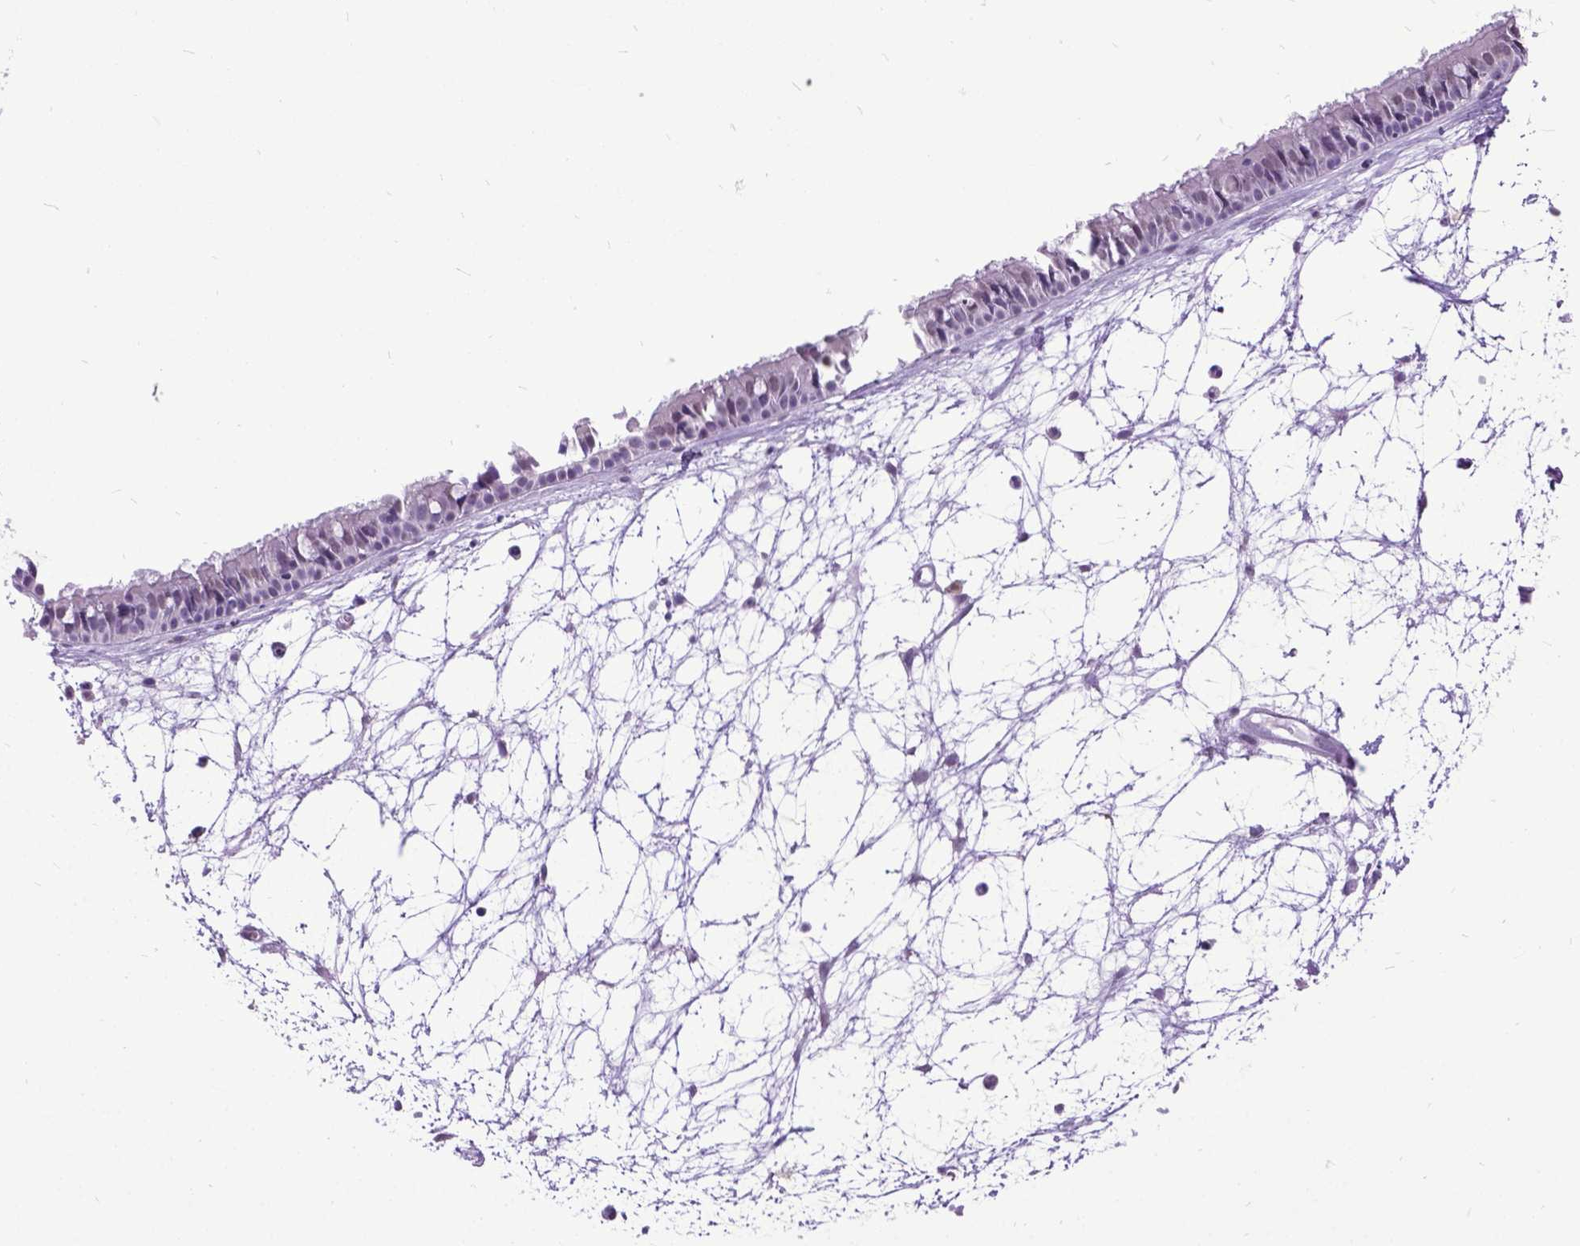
{"staining": {"intensity": "negative", "quantity": "none", "location": "none"}, "tissue": "nasopharynx", "cell_type": "Respiratory epithelial cells", "image_type": "normal", "snomed": [{"axis": "morphology", "description": "Normal tissue, NOS"}, {"axis": "topography", "description": "Nasopharynx"}], "caption": "Benign nasopharynx was stained to show a protein in brown. There is no significant positivity in respiratory epithelial cells.", "gene": "MARCHF10", "patient": {"sex": "male", "age": 31}}